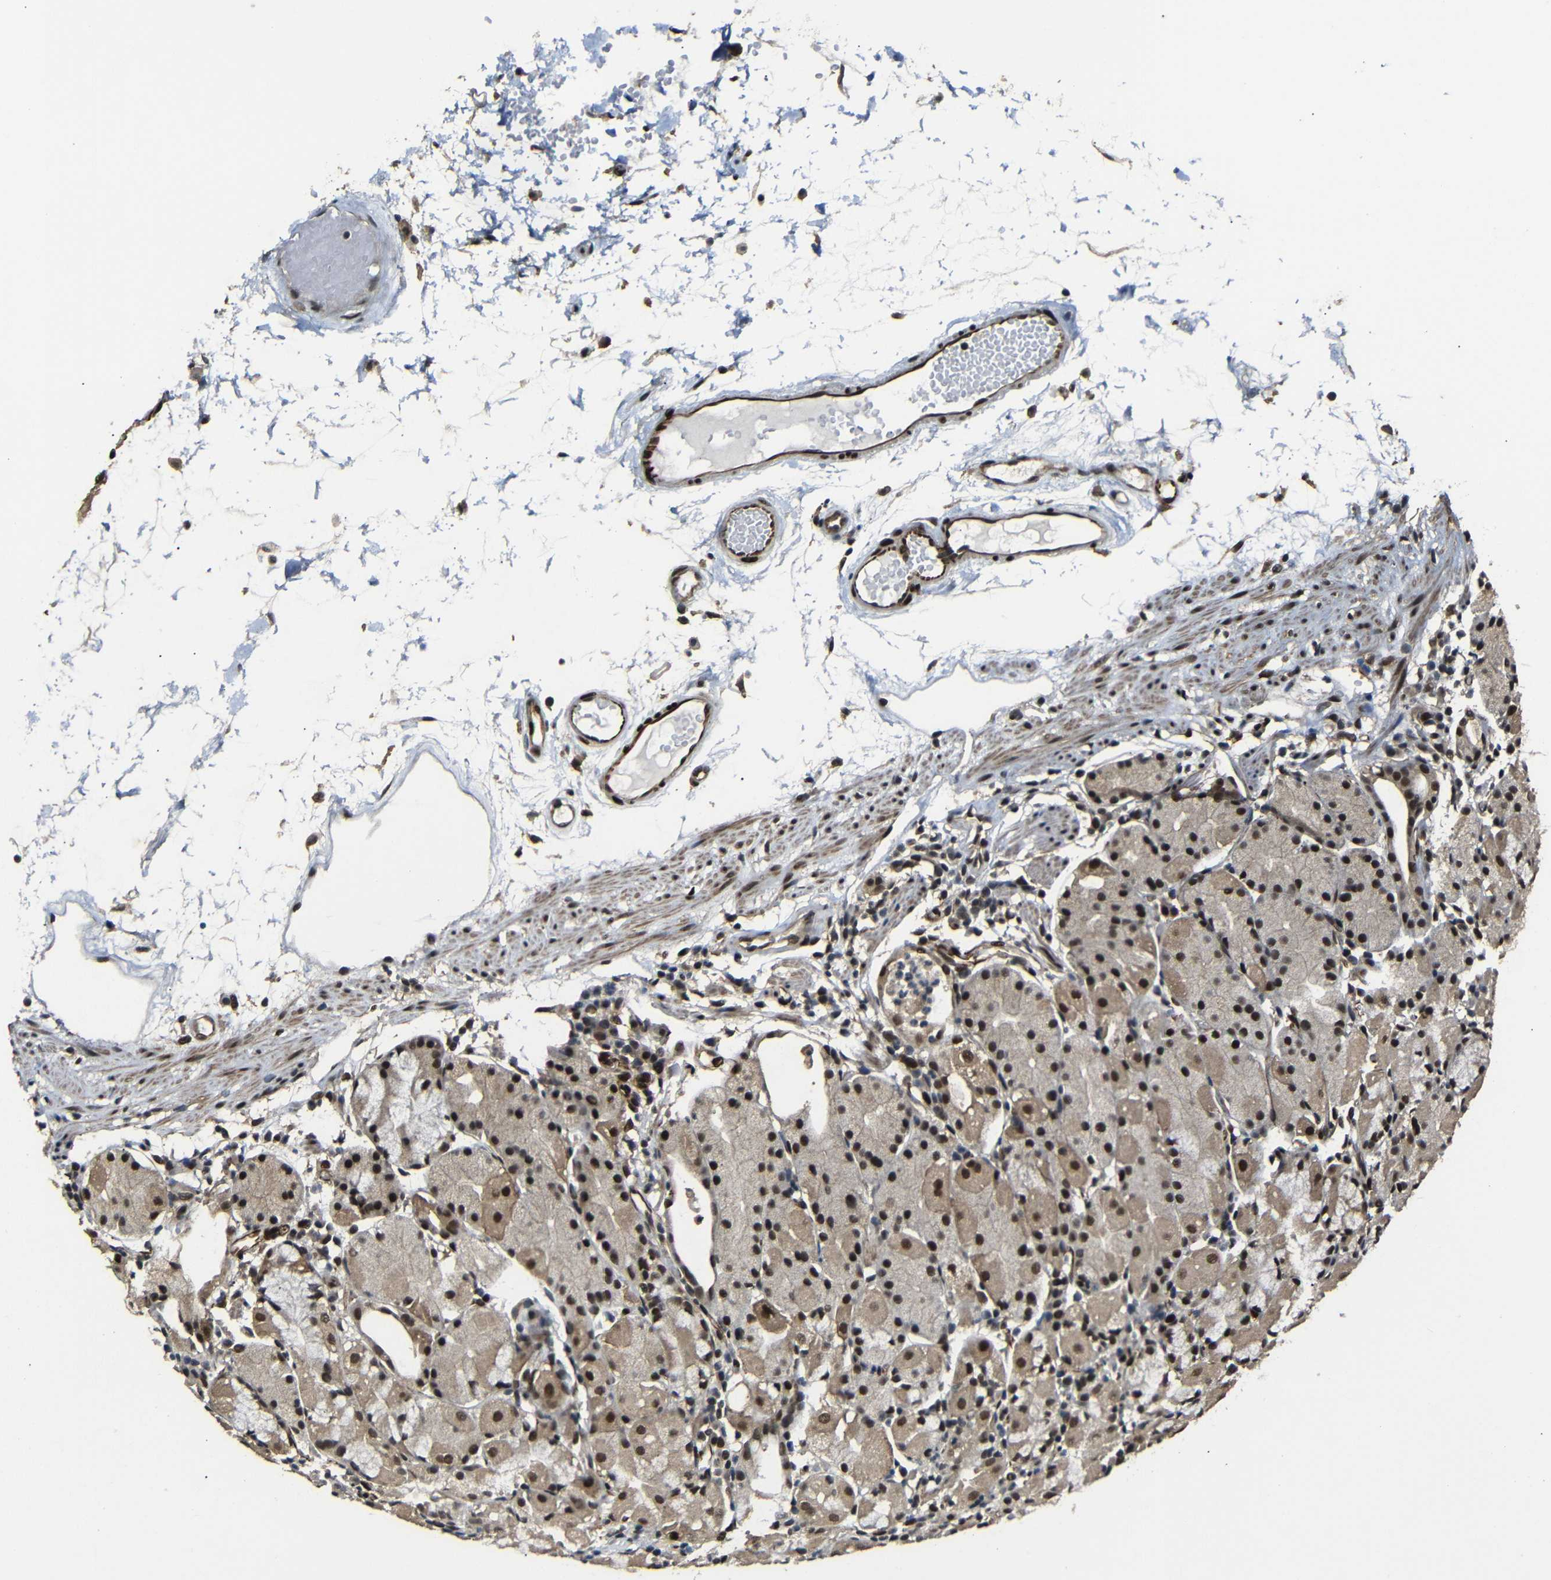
{"staining": {"intensity": "moderate", "quantity": ">75%", "location": "cytoplasmic/membranous,nuclear"}, "tissue": "stomach", "cell_type": "Glandular cells", "image_type": "normal", "snomed": [{"axis": "morphology", "description": "Normal tissue, NOS"}, {"axis": "topography", "description": "Stomach"}, {"axis": "topography", "description": "Stomach, lower"}], "caption": "DAB immunohistochemical staining of unremarkable human stomach displays moderate cytoplasmic/membranous,nuclear protein expression in about >75% of glandular cells.", "gene": "TBX2", "patient": {"sex": "female", "age": 75}}